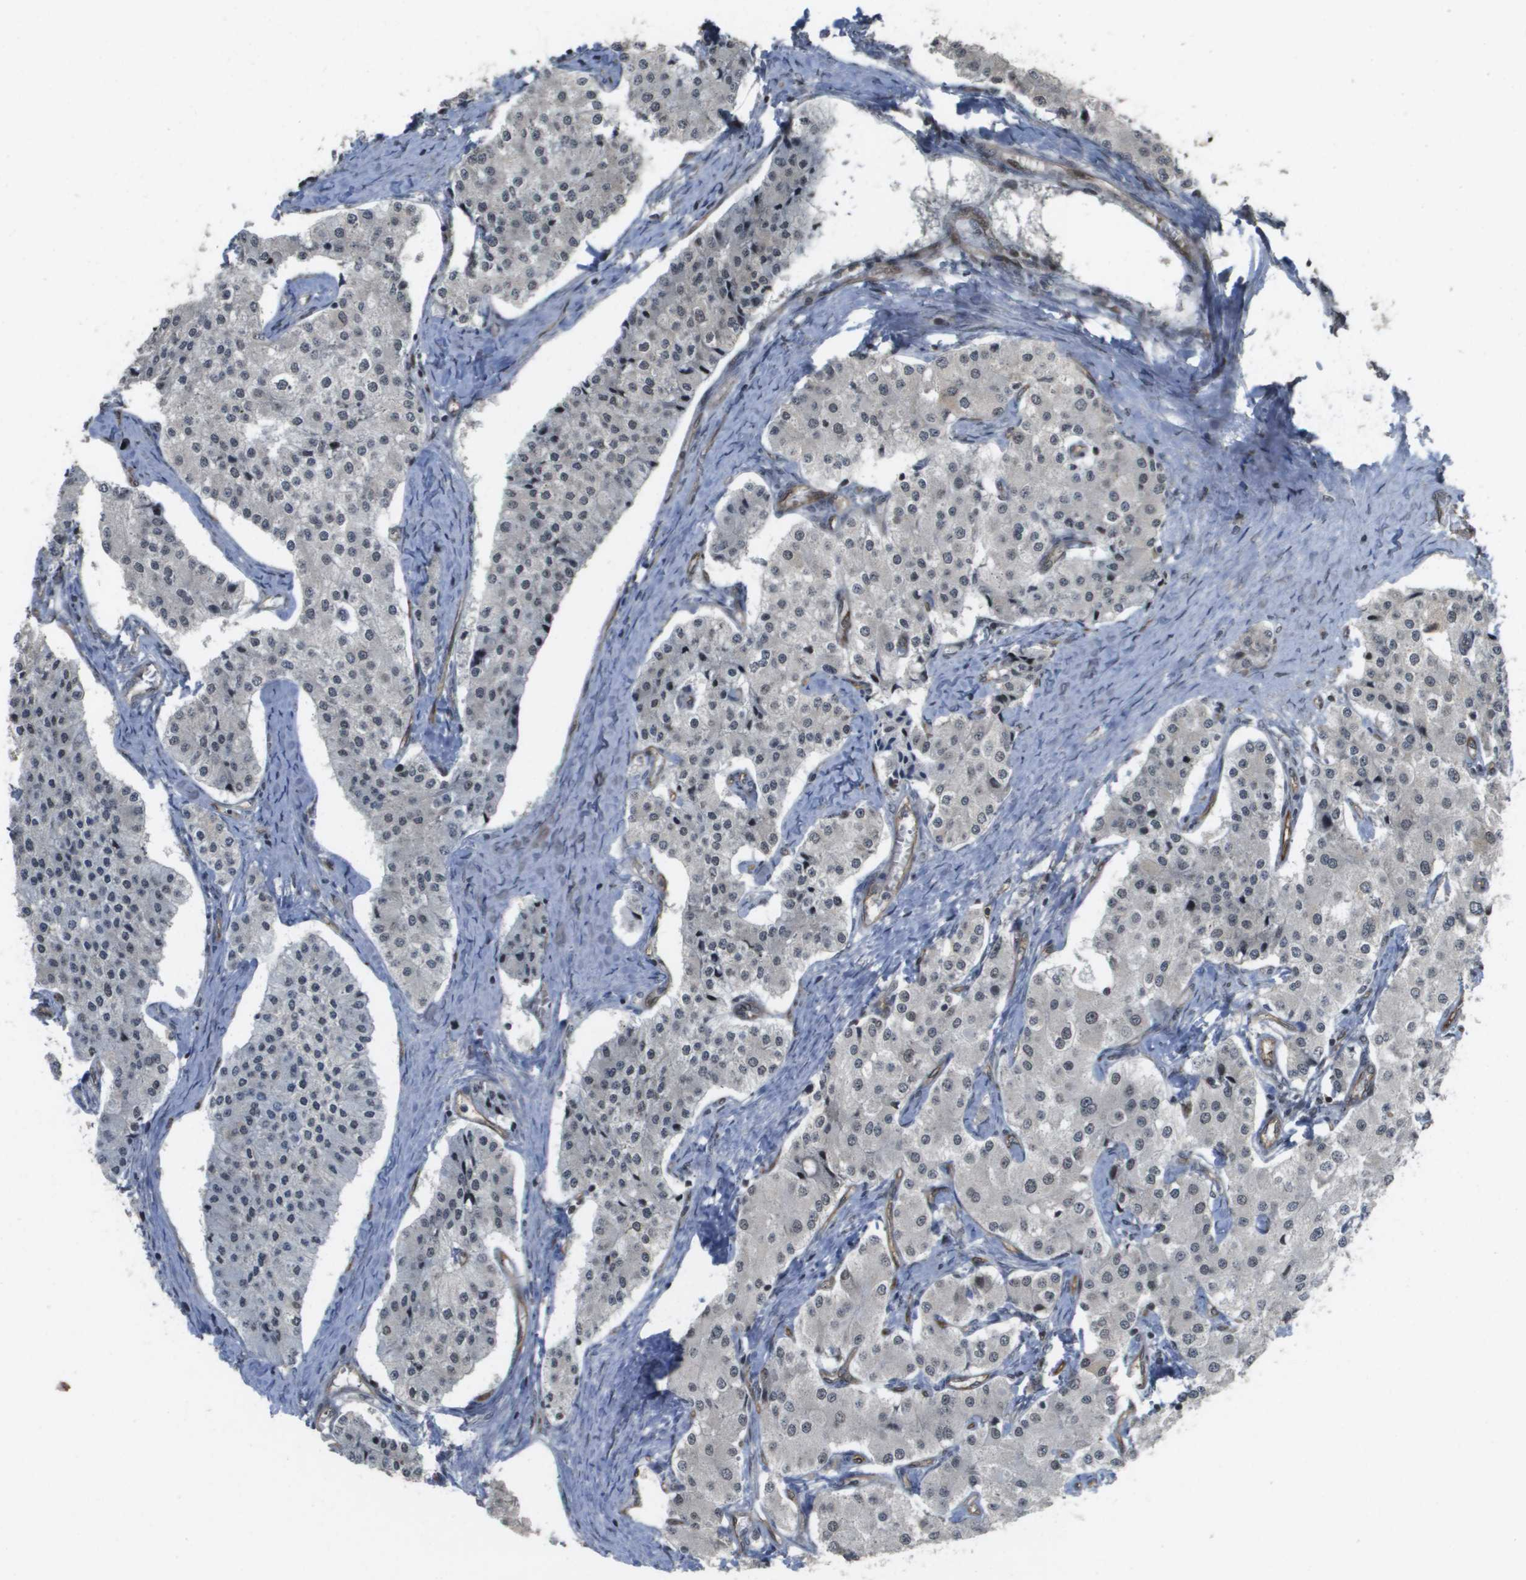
{"staining": {"intensity": "negative", "quantity": "none", "location": "none"}, "tissue": "carcinoid", "cell_type": "Tumor cells", "image_type": "cancer", "snomed": [{"axis": "morphology", "description": "Carcinoid, malignant, NOS"}, {"axis": "topography", "description": "Colon"}], "caption": "A high-resolution micrograph shows immunohistochemistry staining of carcinoid, which exhibits no significant positivity in tumor cells.", "gene": "KAT5", "patient": {"sex": "female", "age": 52}}